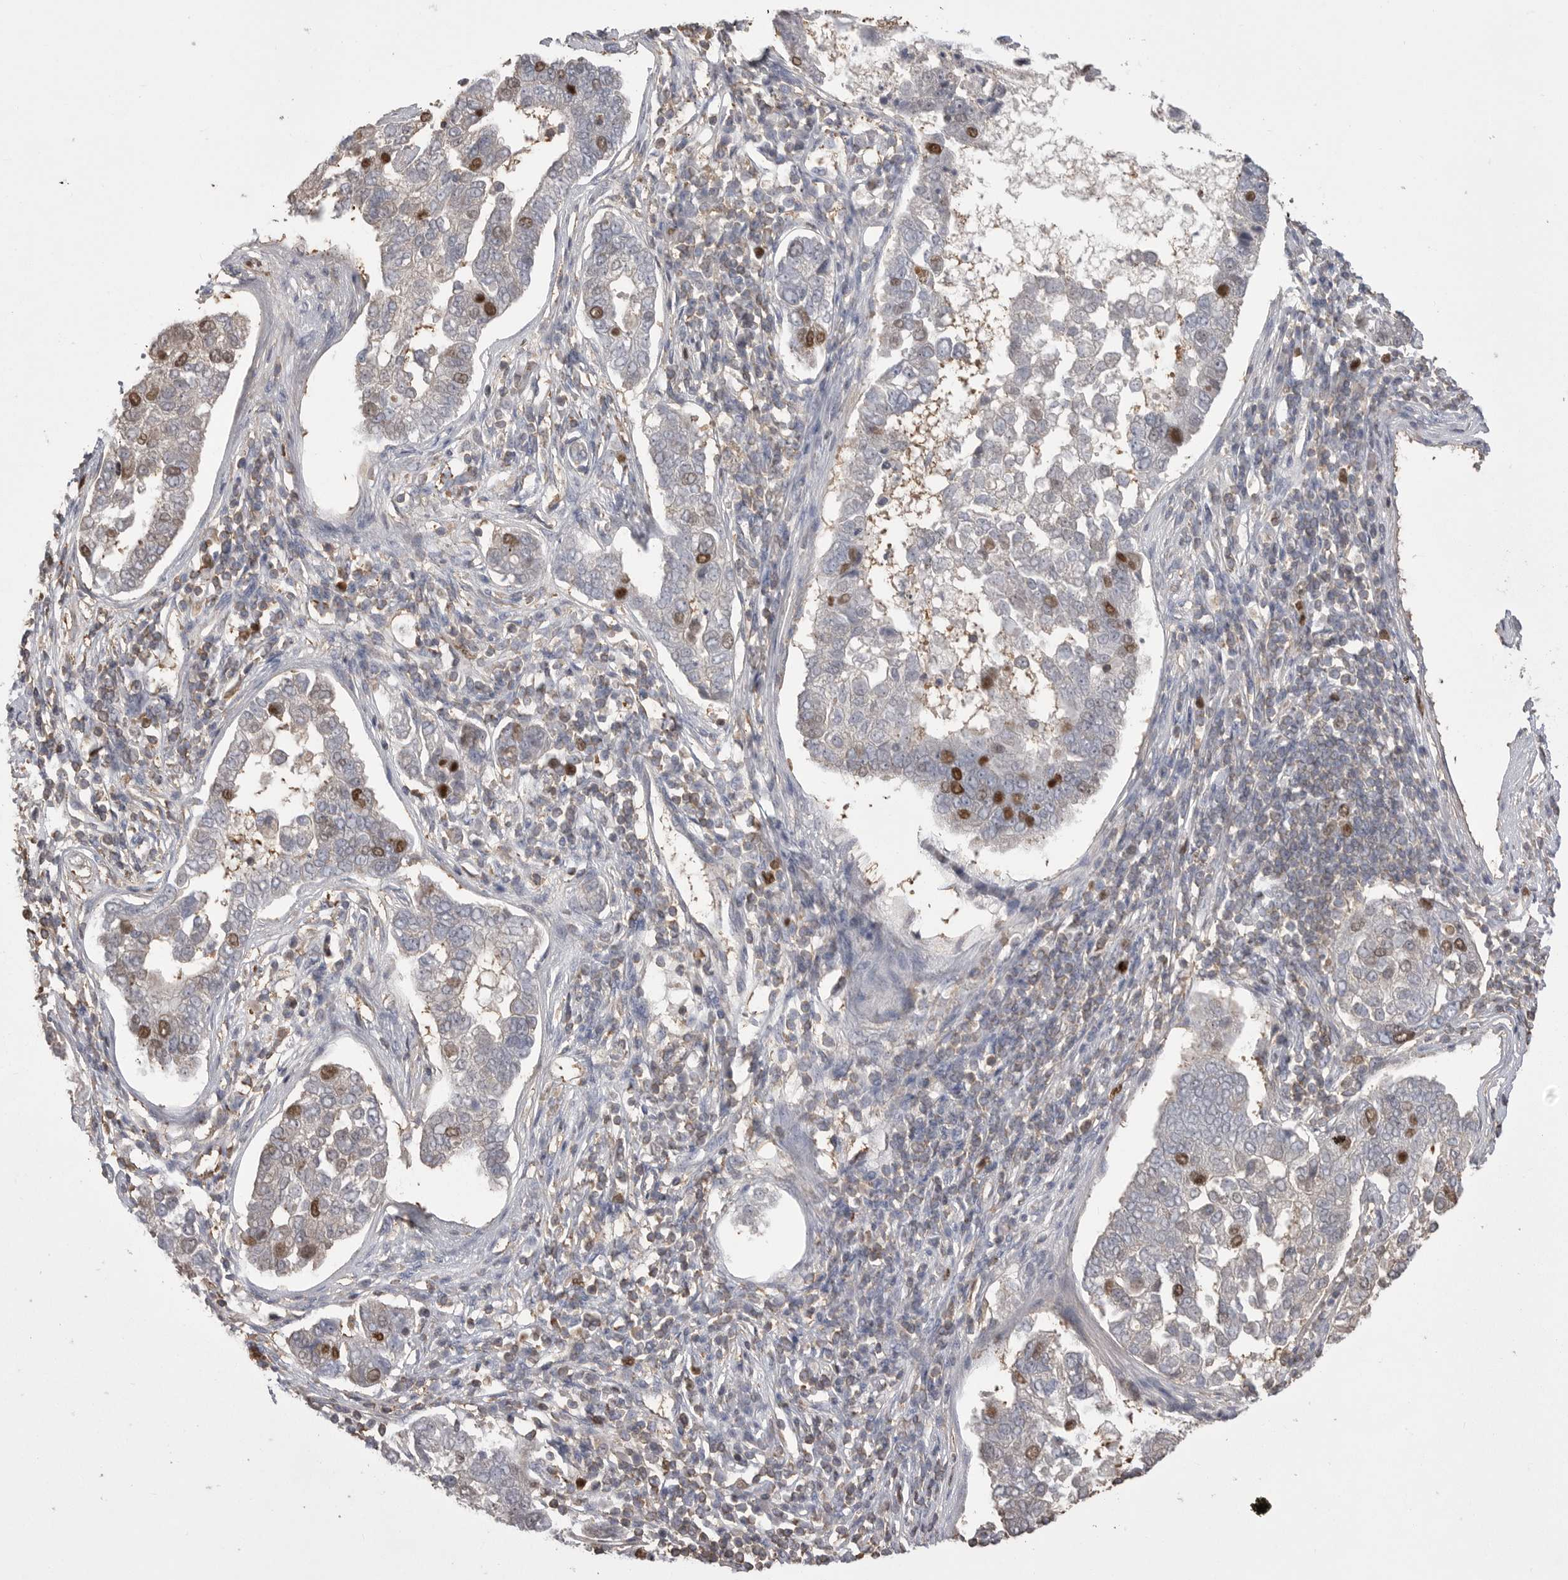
{"staining": {"intensity": "strong", "quantity": "<25%", "location": "nuclear"}, "tissue": "pancreatic cancer", "cell_type": "Tumor cells", "image_type": "cancer", "snomed": [{"axis": "morphology", "description": "Adenocarcinoma, NOS"}, {"axis": "topography", "description": "Pancreas"}], "caption": "This is an image of immunohistochemistry (IHC) staining of pancreatic adenocarcinoma, which shows strong staining in the nuclear of tumor cells.", "gene": "TOP2A", "patient": {"sex": "female", "age": 61}}